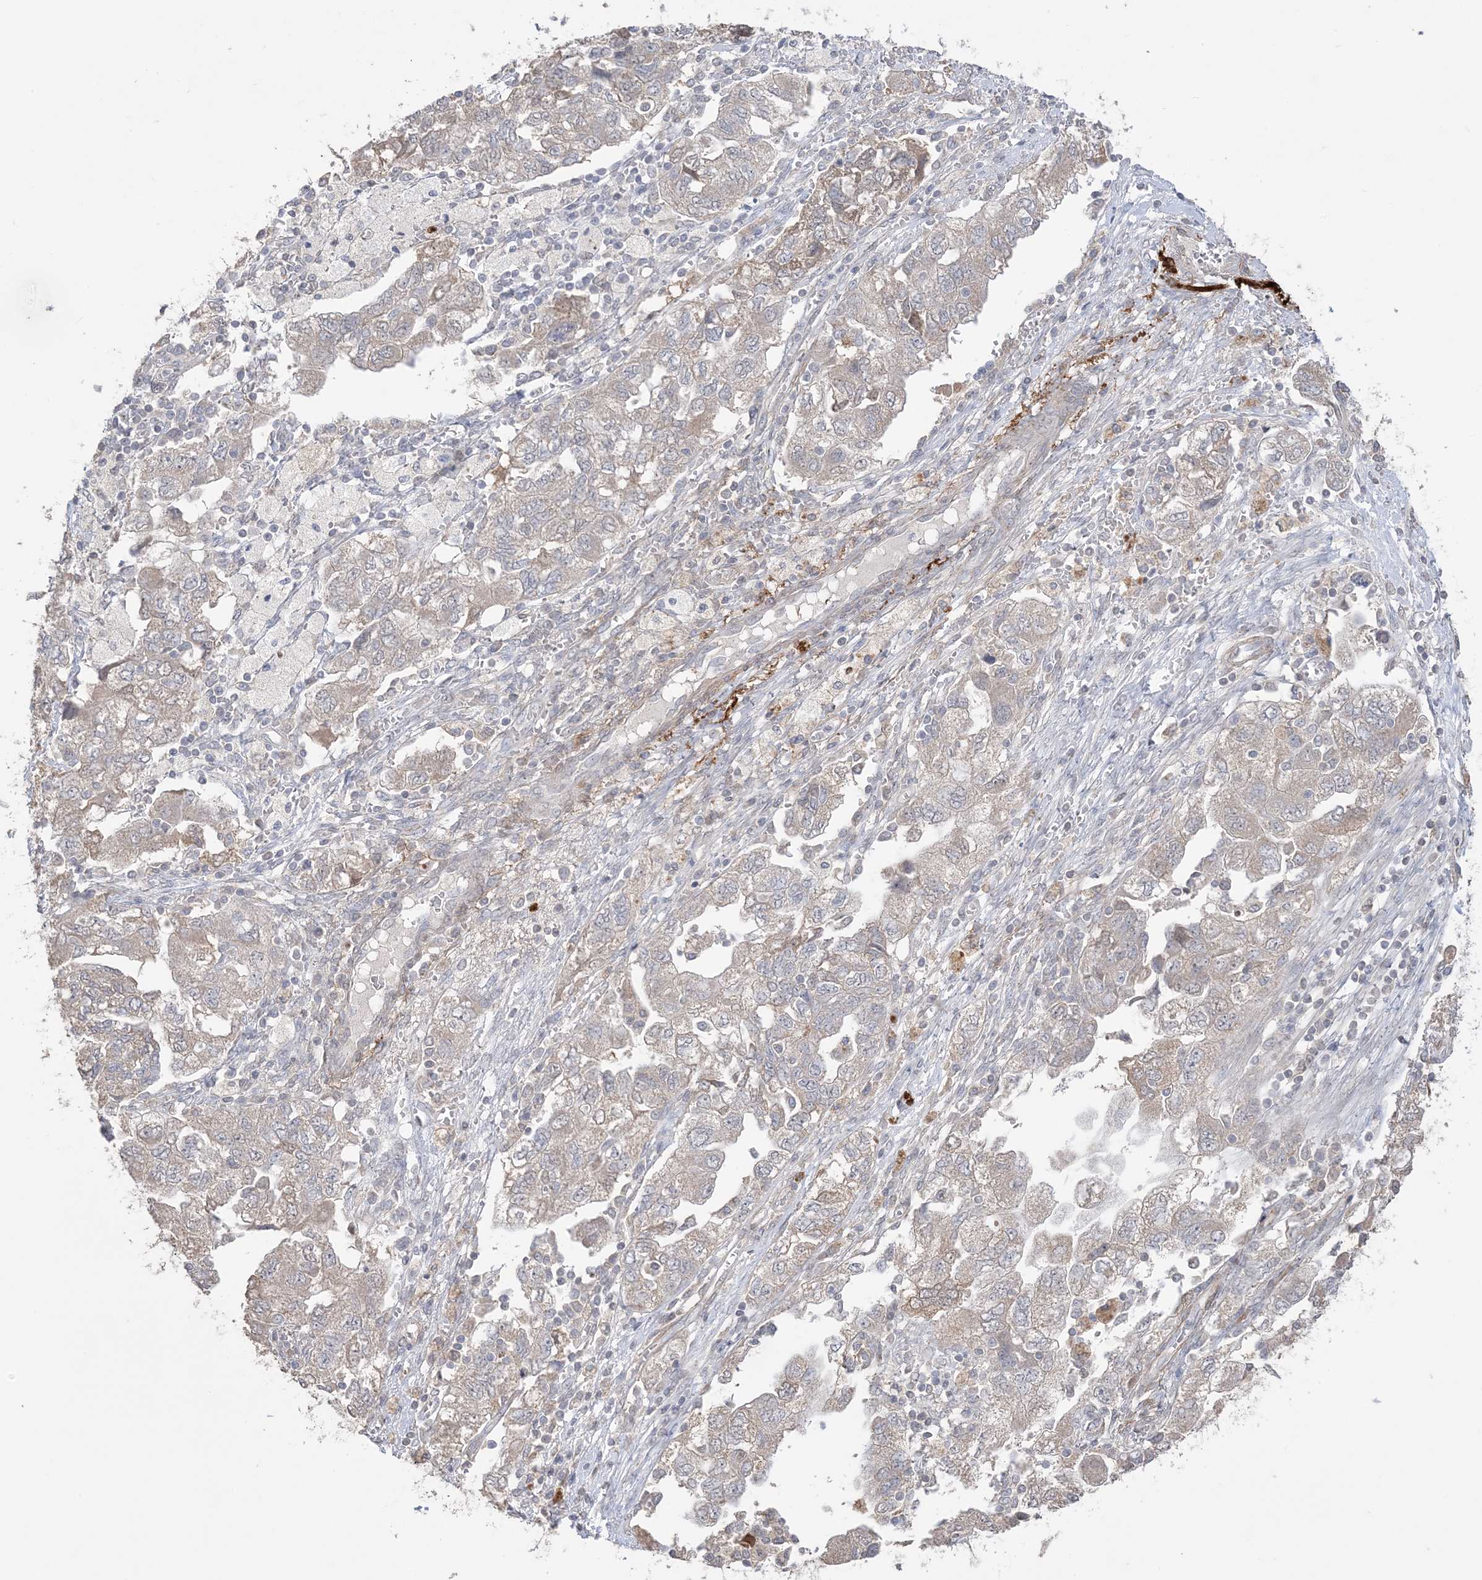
{"staining": {"intensity": "weak", "quantity": "25%-75%", "location": "cytoplasmic/membranous"}, "tissue": "ovarian cancer", "cell_type": "Tumor cells", "image_type": "cancer", "snomed": [{"axis": "morphology", "description": "Carcinoma, NOS"}, {"axis": "morphology", "description": "Cystadenocarcinoma, serous, NOS"}, {"axis": "topography", "description": "Ovary"}], "caption": "Immunohistochemical staining of ovarian cancer (serous cystadenocarcinoma) shows low levels of weak cytoplasmic/membranous protein staining in approximately 25%-75% of tumor cells. The protein is shown in brown color, while the nuclei are stained blue.", "gene": "XRN1", "patient": {"sex": "female", "age": 69}}